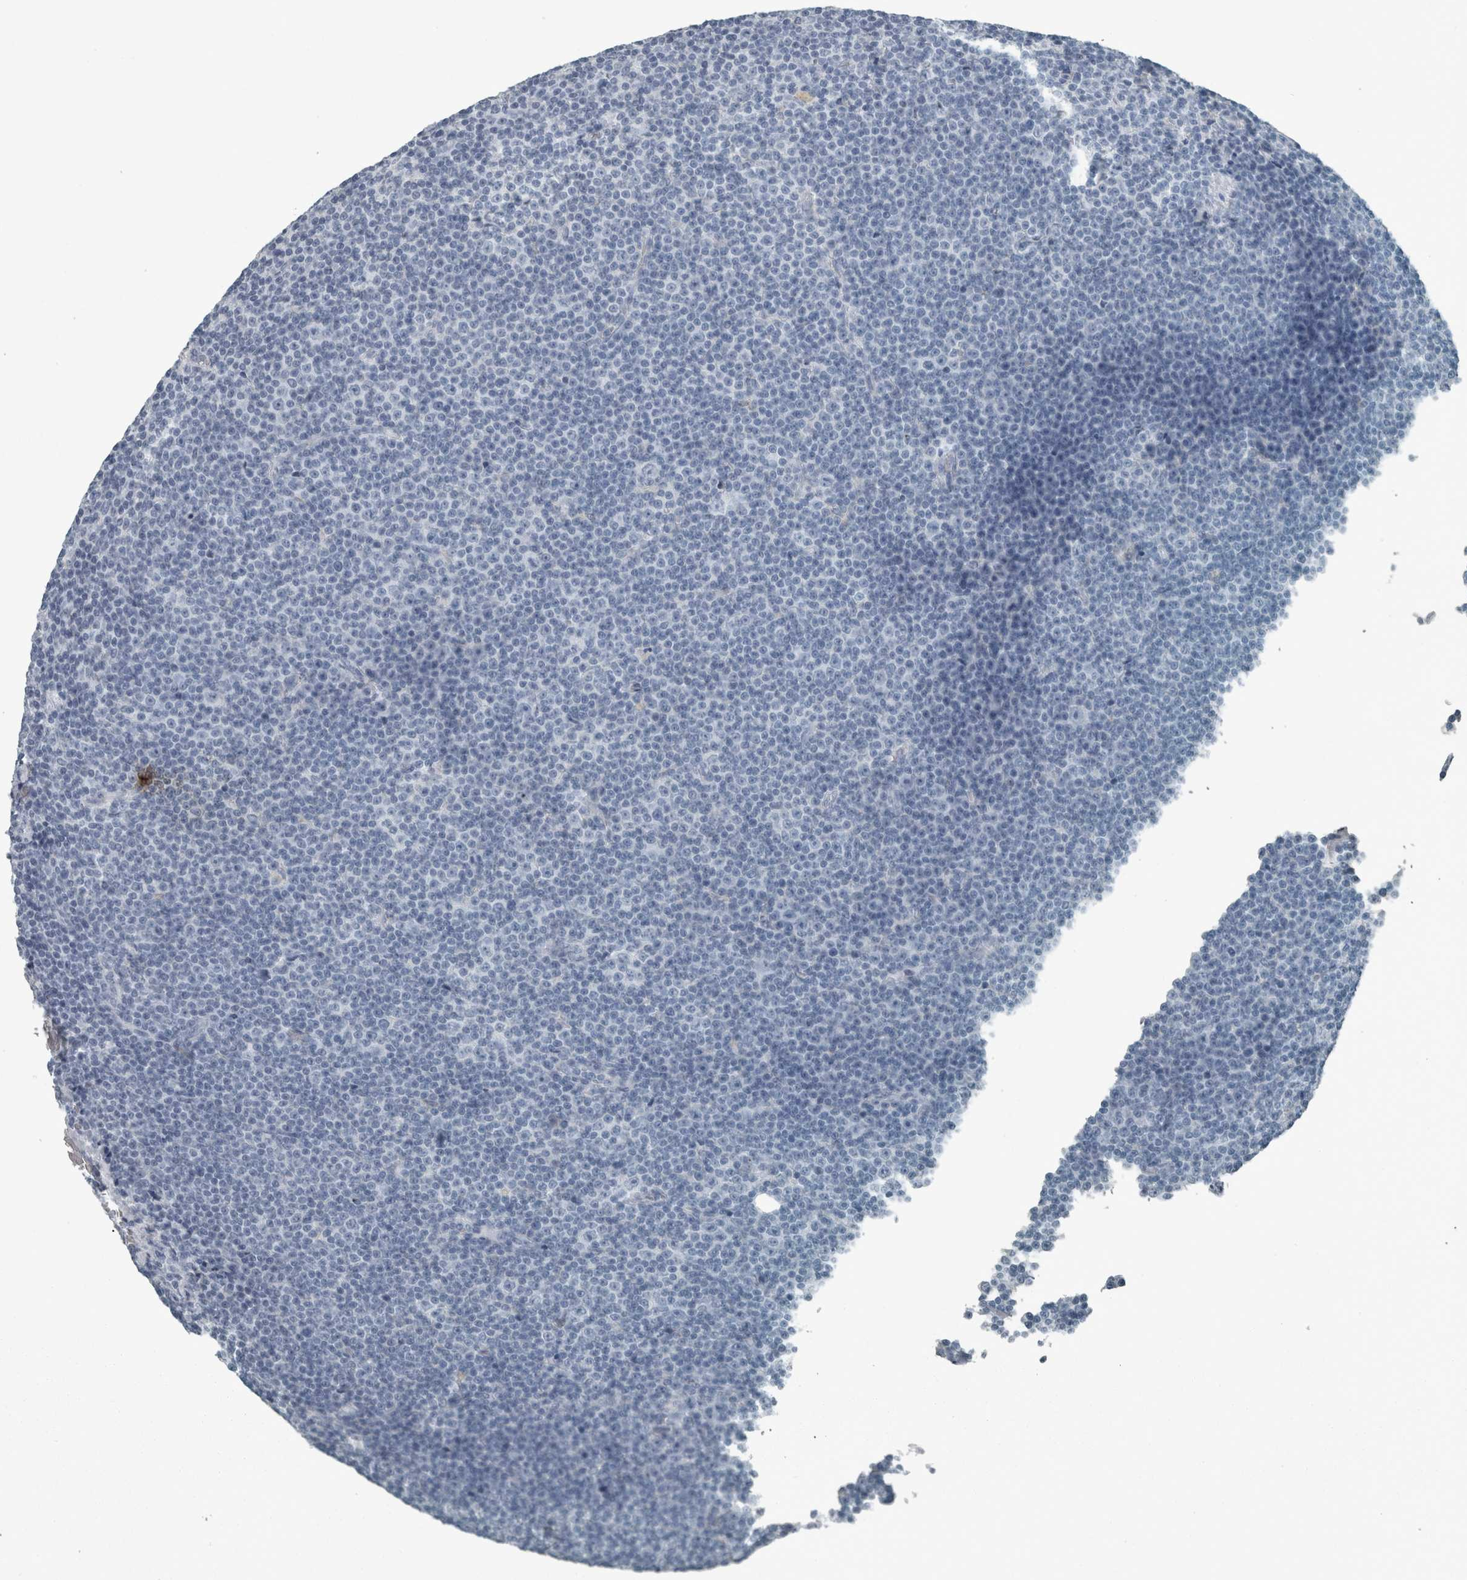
{"staining": {"intensity": "negative", "quantity": "none", "location": "none"}, "tissue": "lymphoma", "cell_type": "Tumor cells", "image_type": "cancer", "snomed": [{"axis": "morphology", "description": "Malignant lymphoma, non-Hodgkin's type, Low grade"}, {"axis": "topography", "description": "Lymph node"}], "caption": "Lymphoma was stained to show a protein in brown. There is no significant expression in tumor cells.", "gene": "CHL1", "patient": {"sex": "female", "age": 67}}